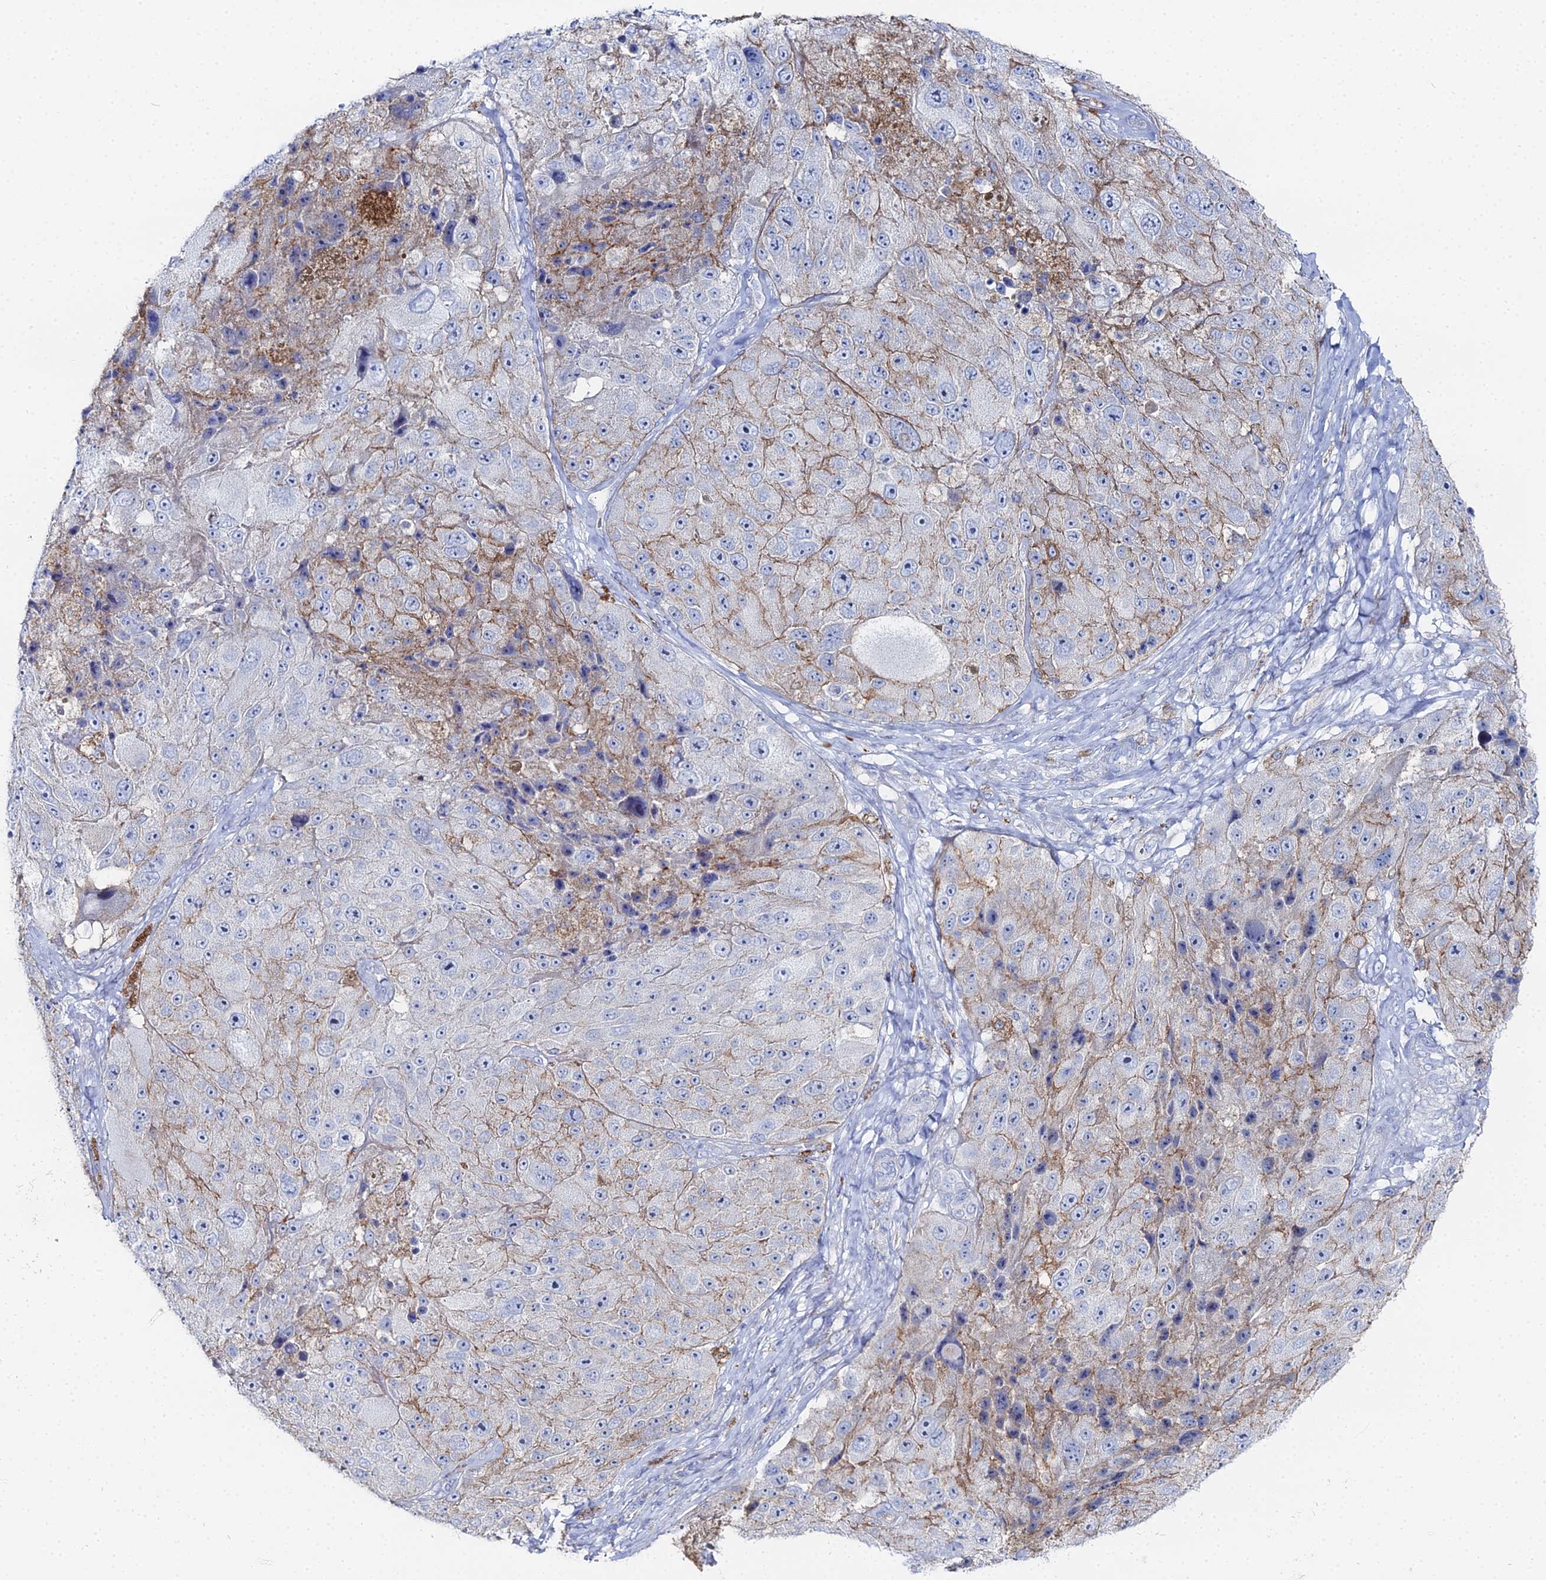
{"staining": {"intensity": "negative", "quantity": "none", "location": "none"}, "tissue": "melanoma", "cell_type": "Tumor cells", "image_type": "cancer", "snomed": [{"axis": "morphology", "description": "Malignant melanoma, Metastatic site"}, {"axis": "topography", "description": "Lymph node"}], "caption": "A high-resolution histopathology image shows IHC staining of malignant melanoma (metastatic site), which shows no significant positivity in tumor cells.", "gene": "DHX34", "patient": {"sex": "male", "age": 62}}